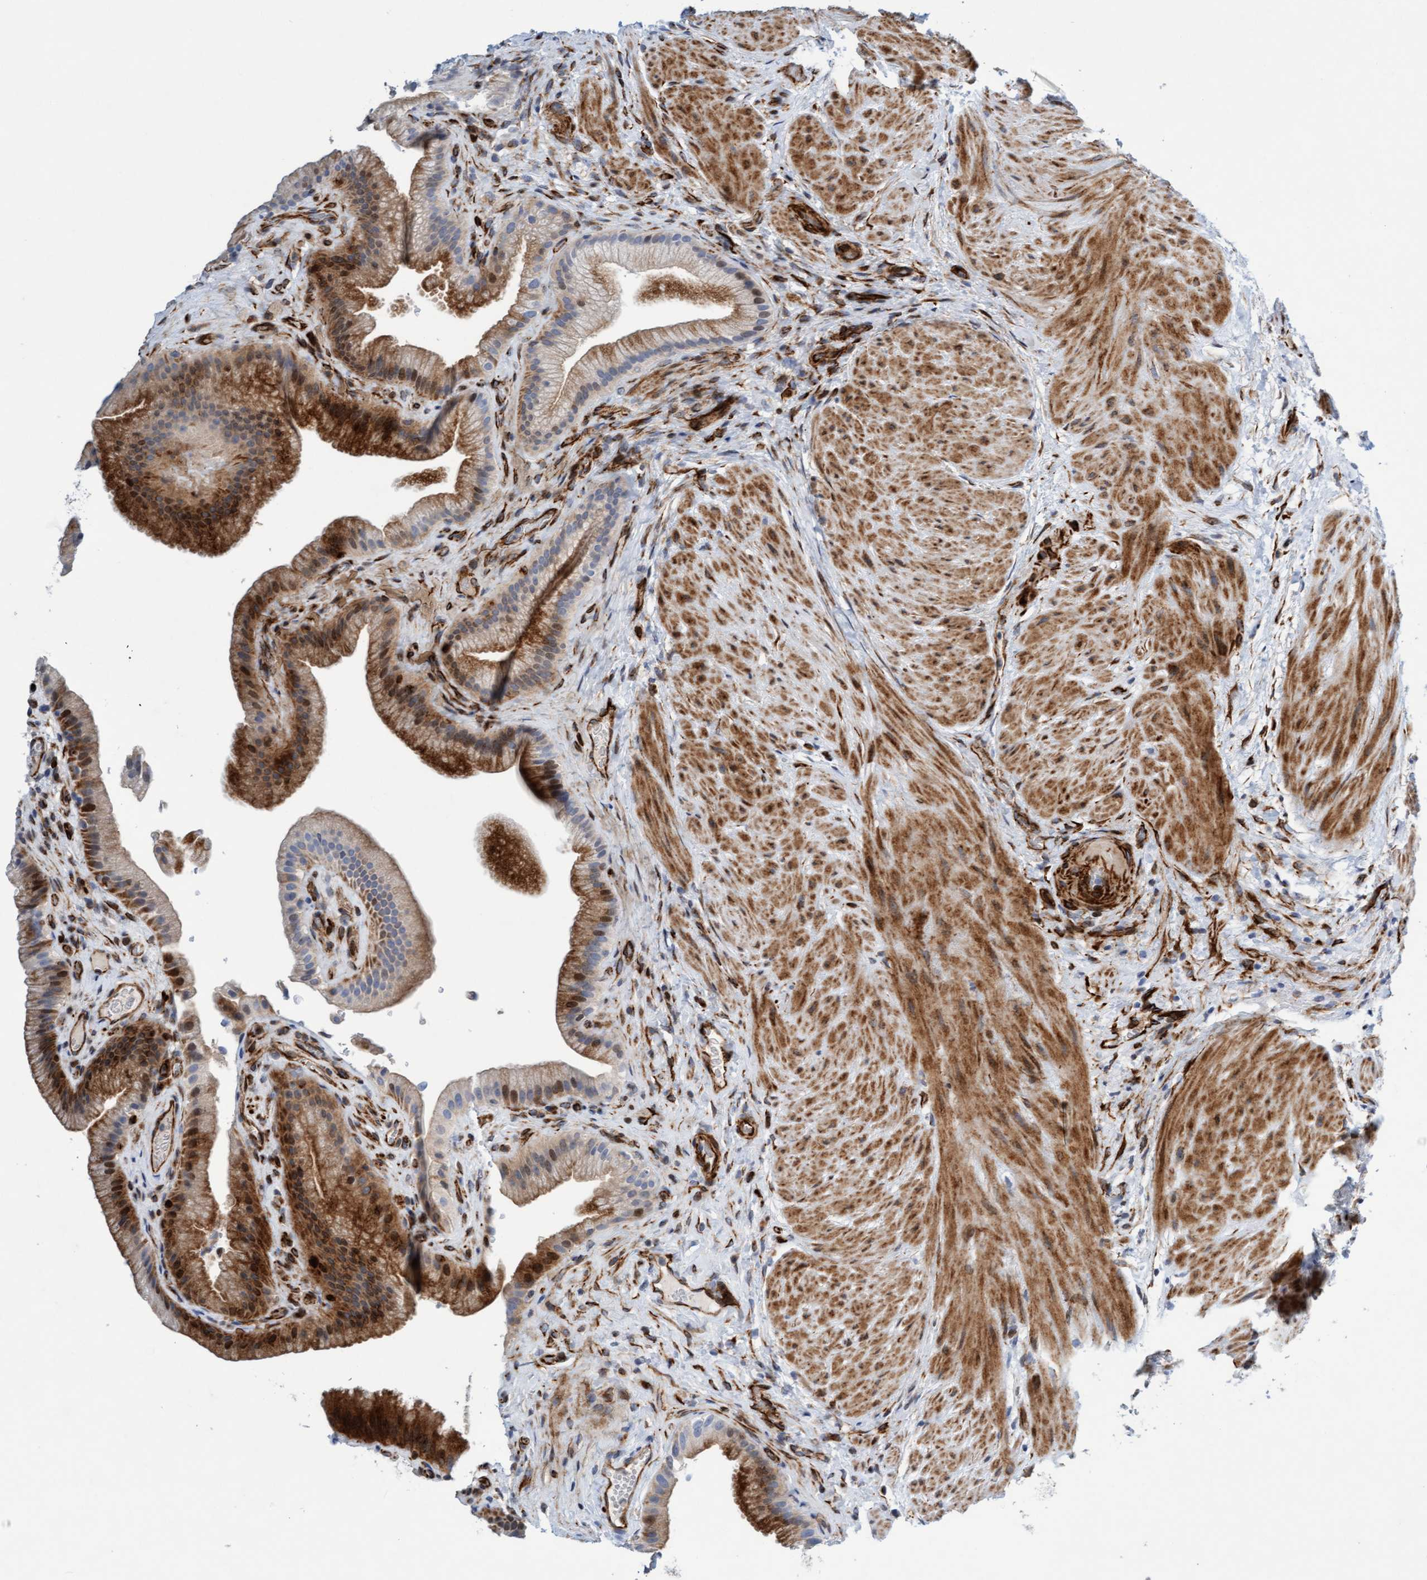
{"staining": {"intensity": "moderate", "quantity": "25%-75%", "location": "cytoplasmic/membranous,nuclear"}, "tissue": "gallbladder", "cell_type": "Glandular cells", "image_type": "normal", "snomed": [{"axis": "morphology", "description": "Normal tissue, NOS"}, {"axis": "topography", "description": "Gallbladder"}], "caption": "Immunohistochemistry (IHC) image of unremarkable gallbladder: gallbladder stained using immunohistochemistry (IHC) reveals medium levels of moderate protein expression localized specifically in the cytoplasmic/membranous,nuclear of glandular cells, appearing as a cytoplasmic/membranous,nuclear brown color.", "gene": "POLG2", "patient": {"sex": "male", "age": 49}}